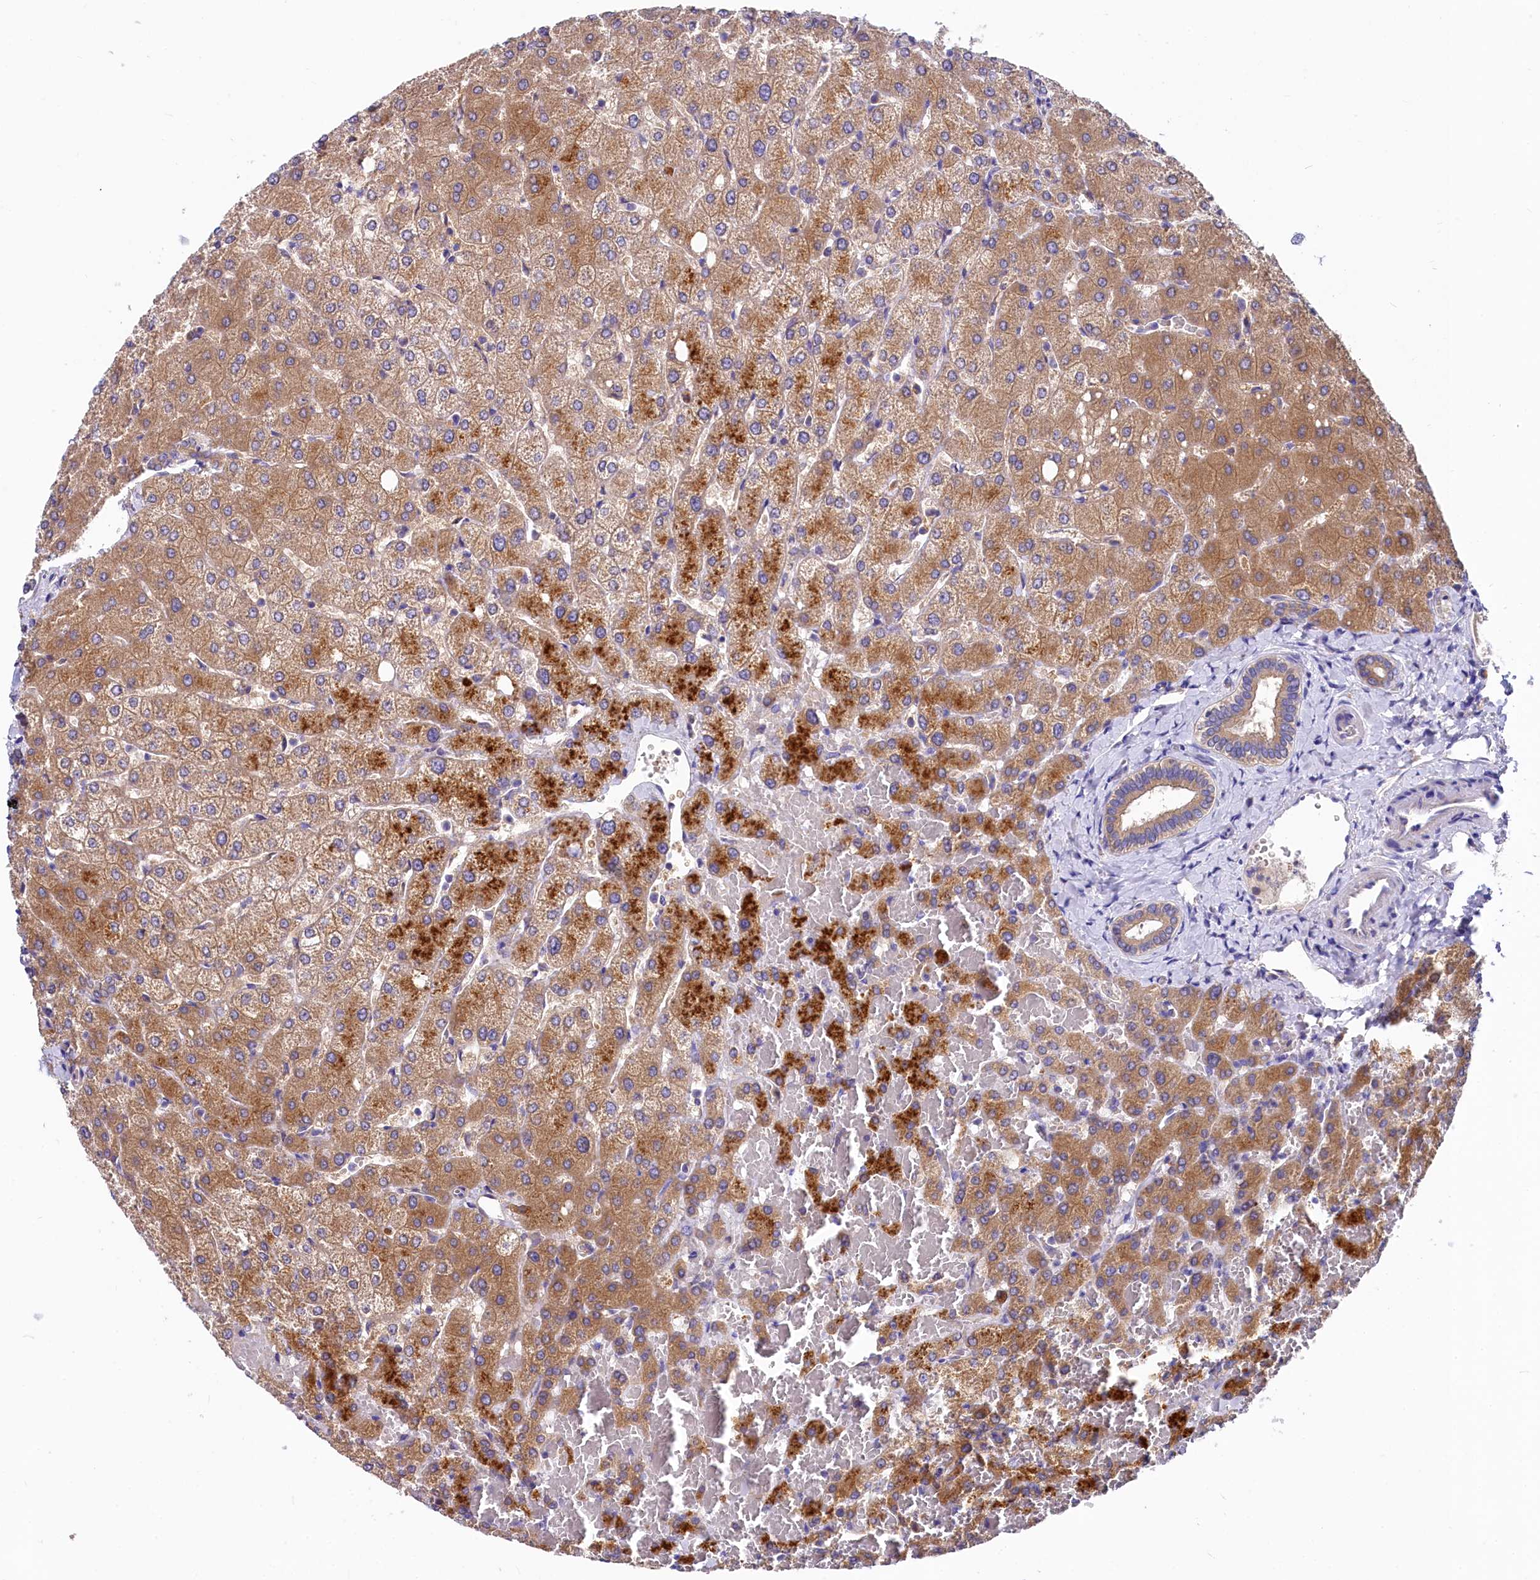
{"staining": {"intensity": "weak", "quantity": ">75%", "location": "cytoplasmic/membranous"}, "tissue": "liver", "cell_type": "Cholangiocytes", "image_type": "normal", "snomed": [{"axis": "morphology", "description": "Normal tissue, NOS"}, {"axis": "topography", "description": "Liver"}], "caption": "Cholangiocytes demonstrate weak cytoplasmic/membranous positivity in about >75% of cells in benign liver. (Brightfield microscopy of DAB IHC at high magnification).", "gene": "QARS1", "patient": {"sex": "female", "age": 54}}